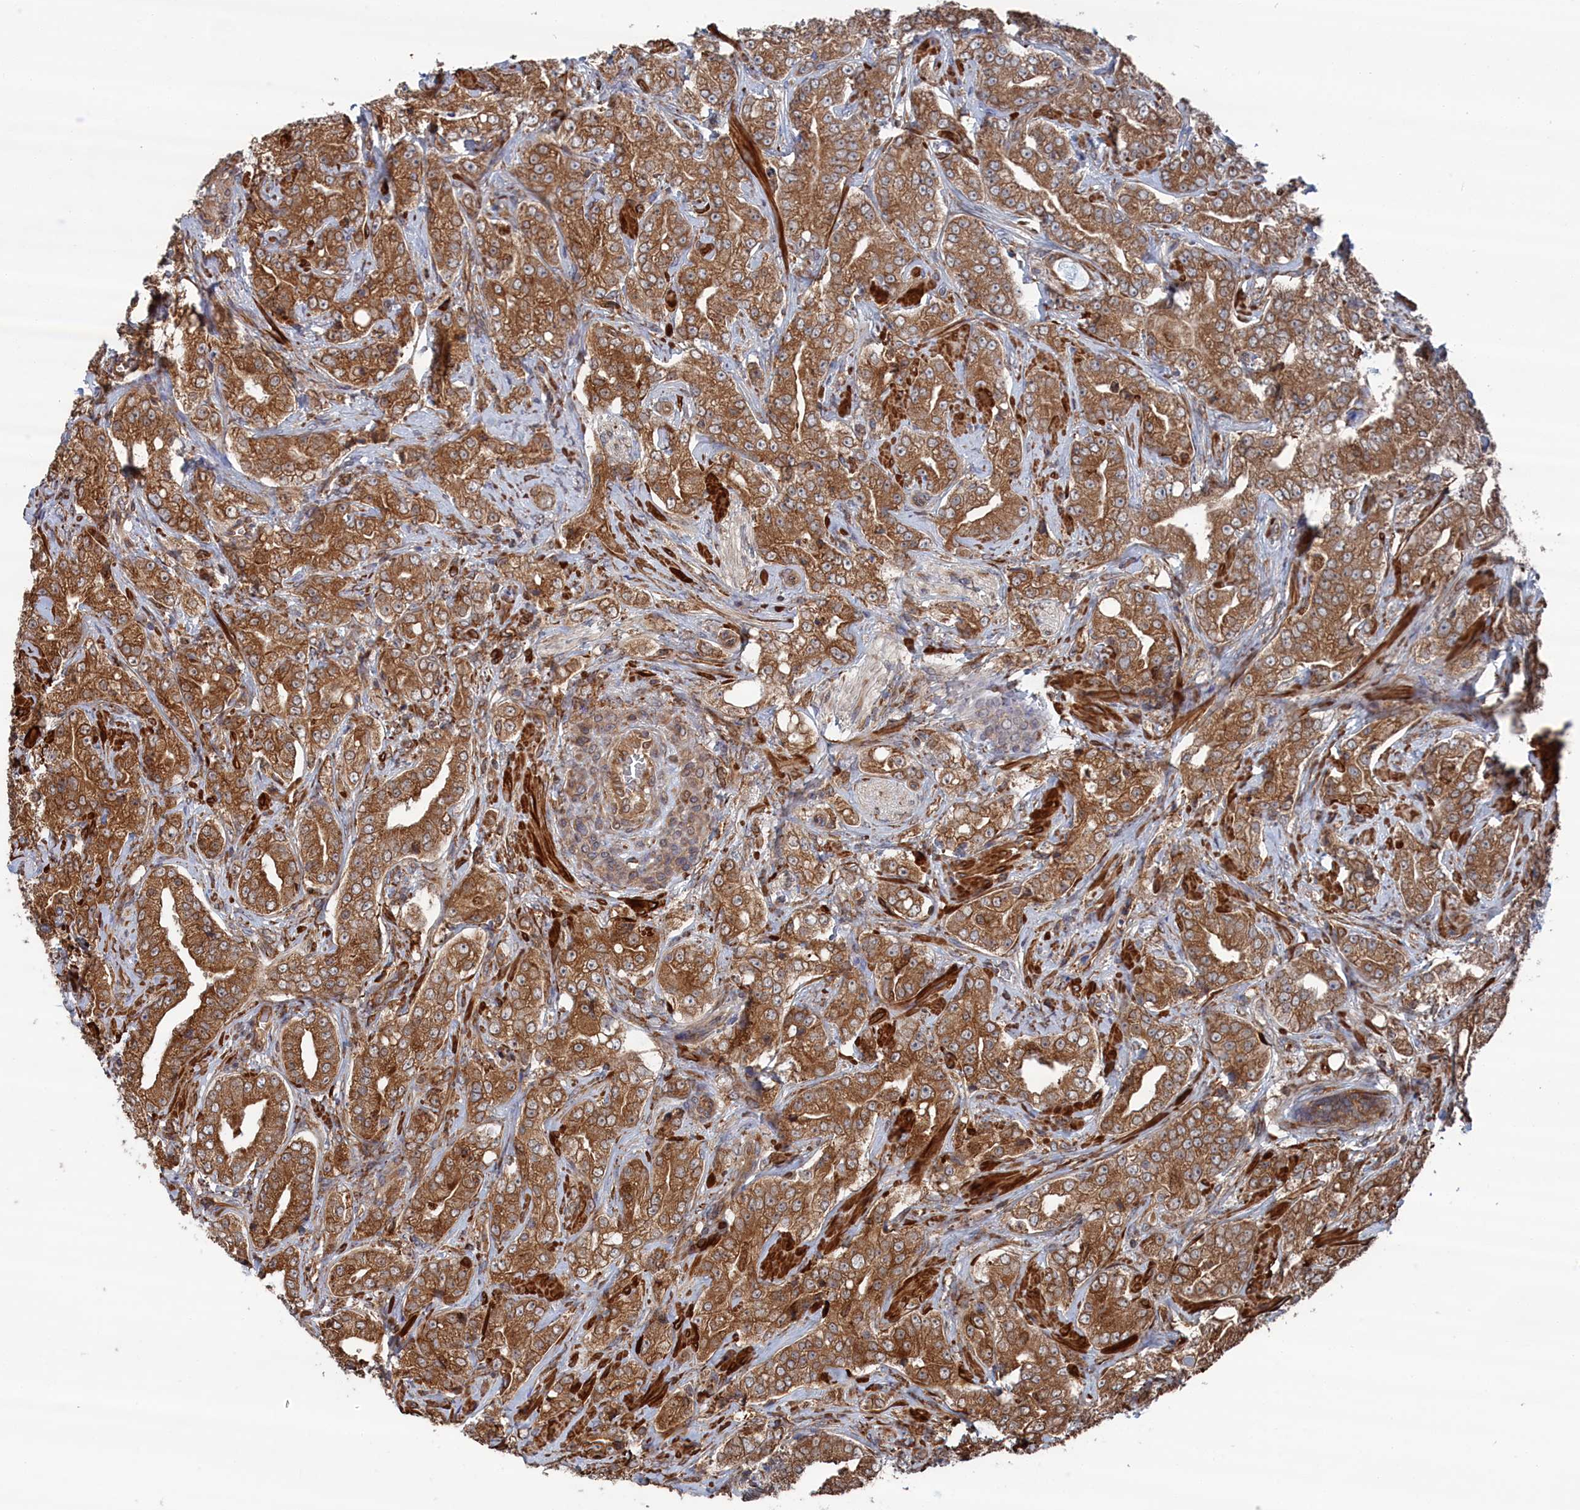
{"staining": {"intensity": "moderate", "quantity": ">75%", "location": "cytoplasmic/membranous"}, "tissue": "prostate cancer", "cell_type": "Tumor cells", "image_type": "cancer", "snomed": [{"axis": "morphology", "description": "Adenocarcinoma, Low grade"}, {"axis": "topography", "description": "Prostate"}], "caption": "Tumor cells show medium levels of moderate cytoplasmic/membranous staining in approximately >75% of cells in human low-grade adenocarcinoma (prostate). (Stains: DAB in brown, nuclei in blue, Microscopy: brightfield microscopy at high magnification).", "gene": "BPIFB6", "patient": {"sex": "male", "age": 67}}